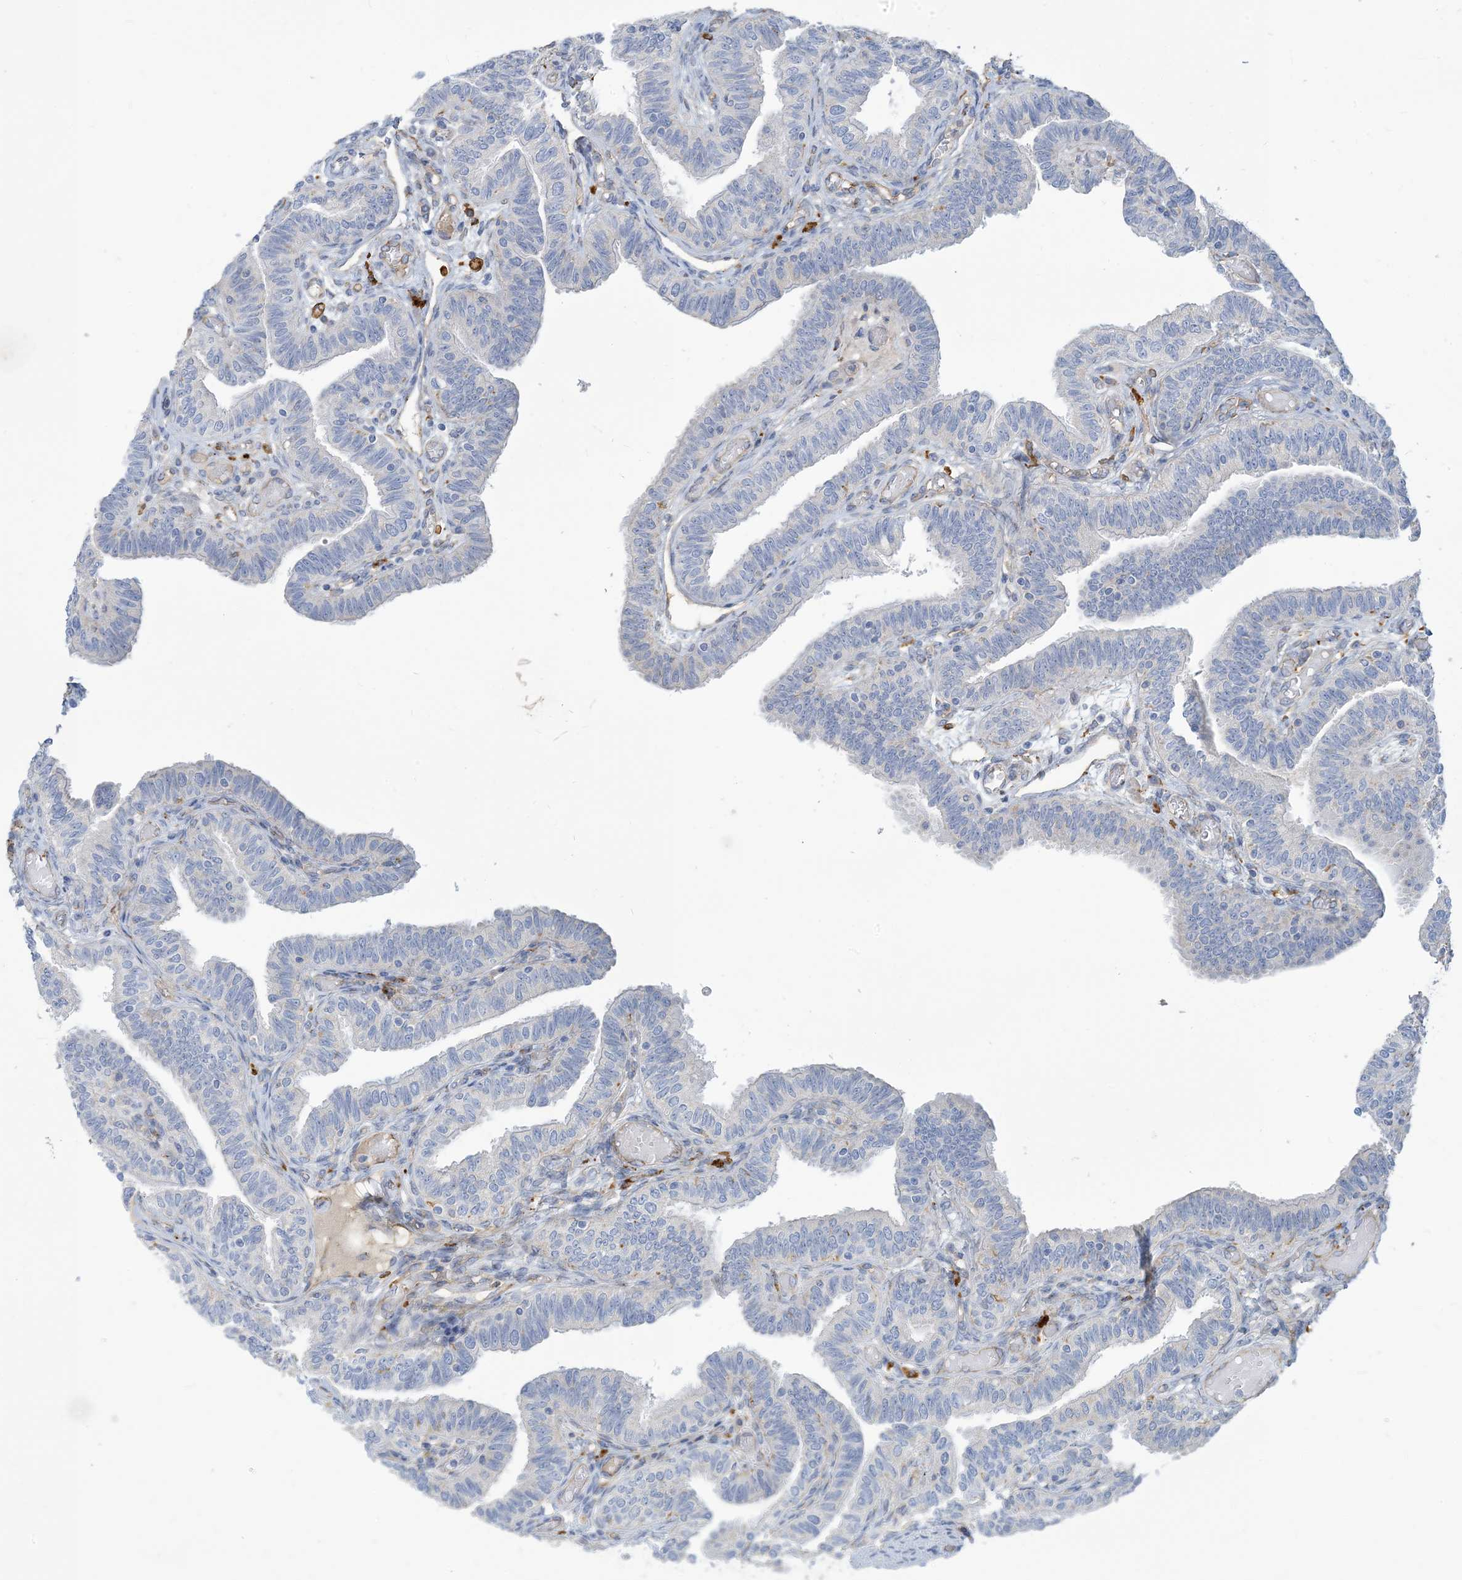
{"staining": {"intensity": "negative", "quantity": "none", "location": "none"}, "tissue": "fallopian tube", "cell_type": "Glandular cells", "image_type": "normal", "snomed": [{"axis": "morphology", "description": "Normal tissue, NOS"}, {"axis": "topography", "description": "Fallopian tube"}], "caption": "There is no significant staining in glandular cells of fallopian tube.", "gene": "PEAR1", "patient": {"sex": "female", "age": 39}}